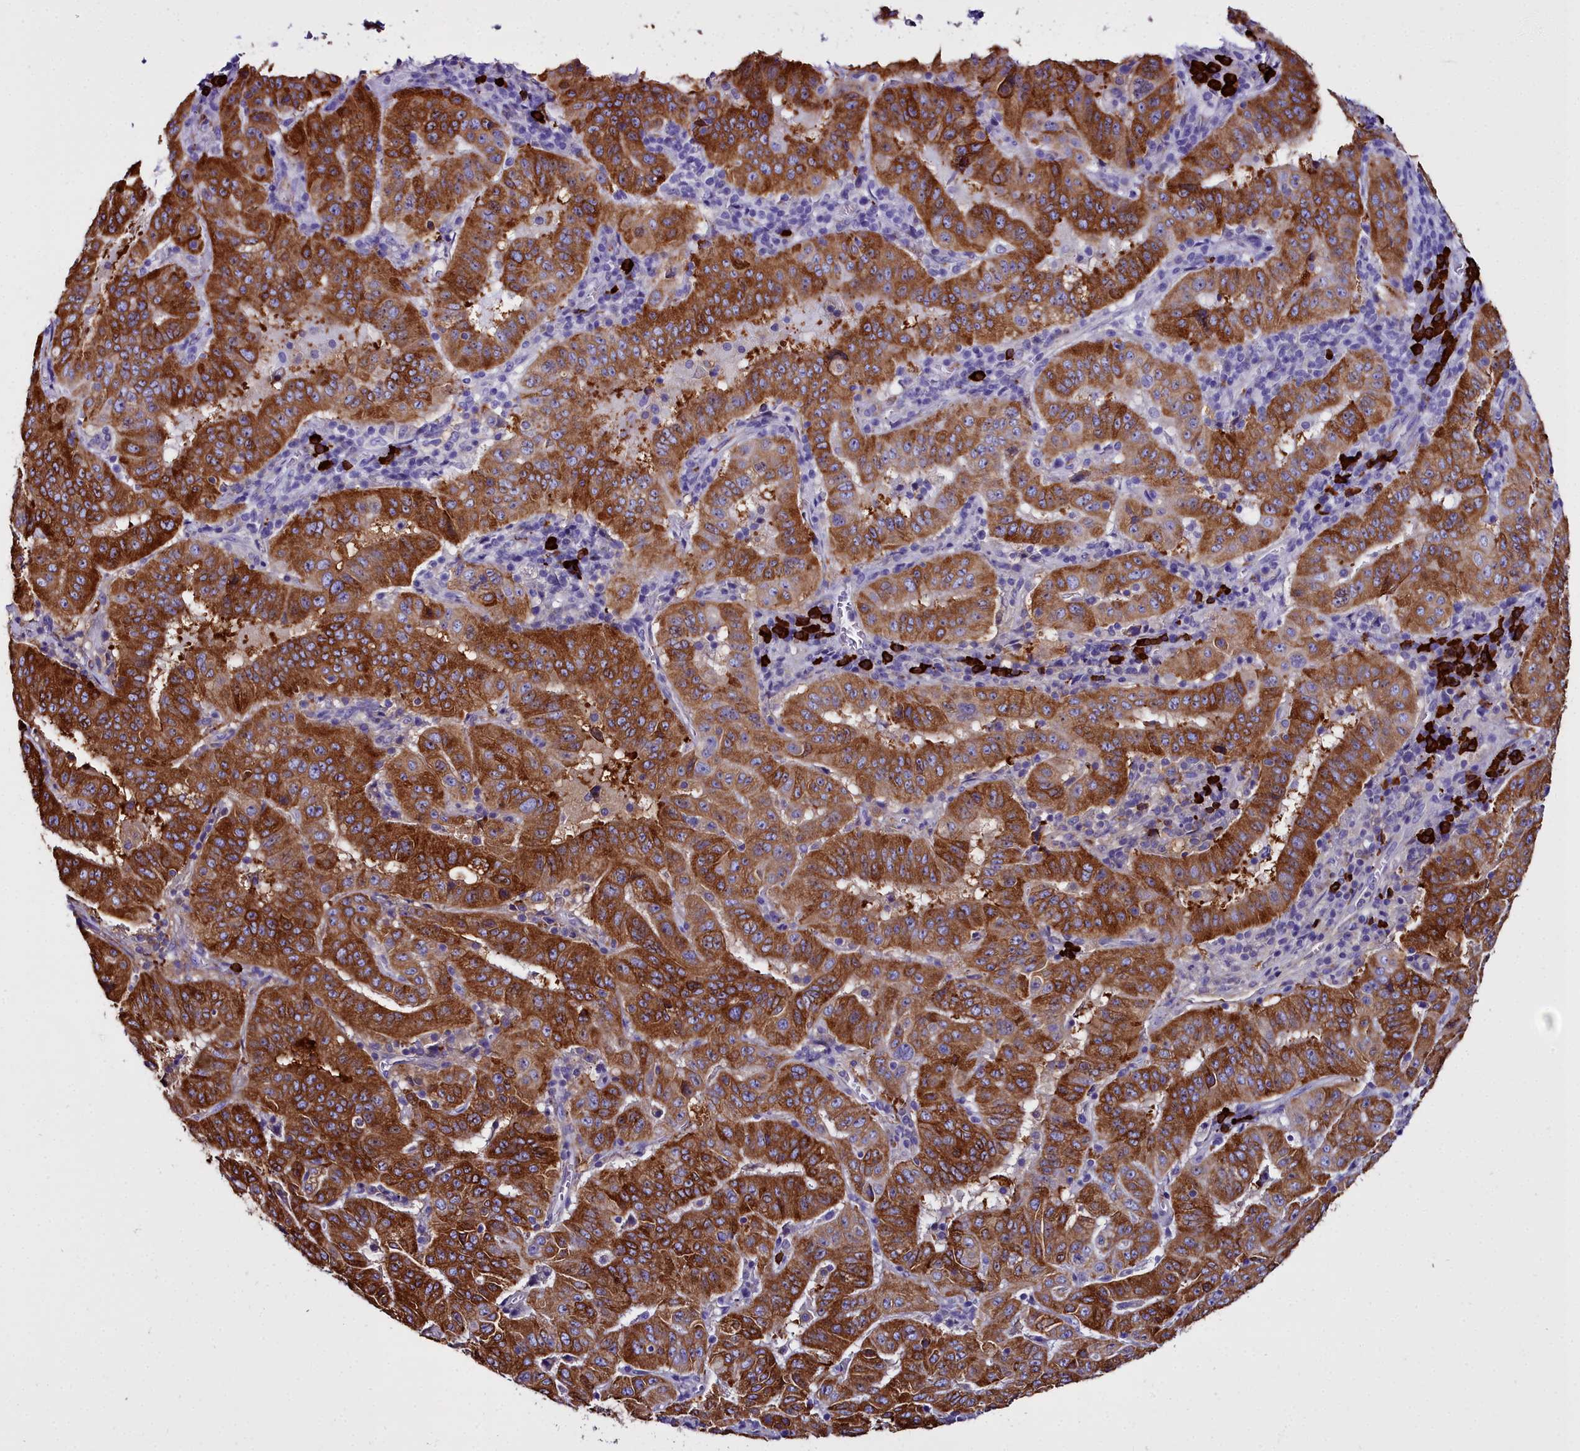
{"staining": {"intensity": "strong", "quantity": ">75%", "location": "cytoplasmic/membranous"}, "tissue": "pancreatic cancer", "cell_type": "Tumor cells", "image_type": "cancer", "snomed": [{"axis": "morphology", "description": "Adenocarcinoma, NOS"}, {"axis": "topography", "description": "Pancreas"}], "caption": "The immunohistochemical stain highlights strong cytoplasmic/membranous expression in tumor cells of pancreatic cancer (adenocarcinoma) tissue.", "gene": "TXNDC5", "patient": {"sex": "male", "age": 63}}